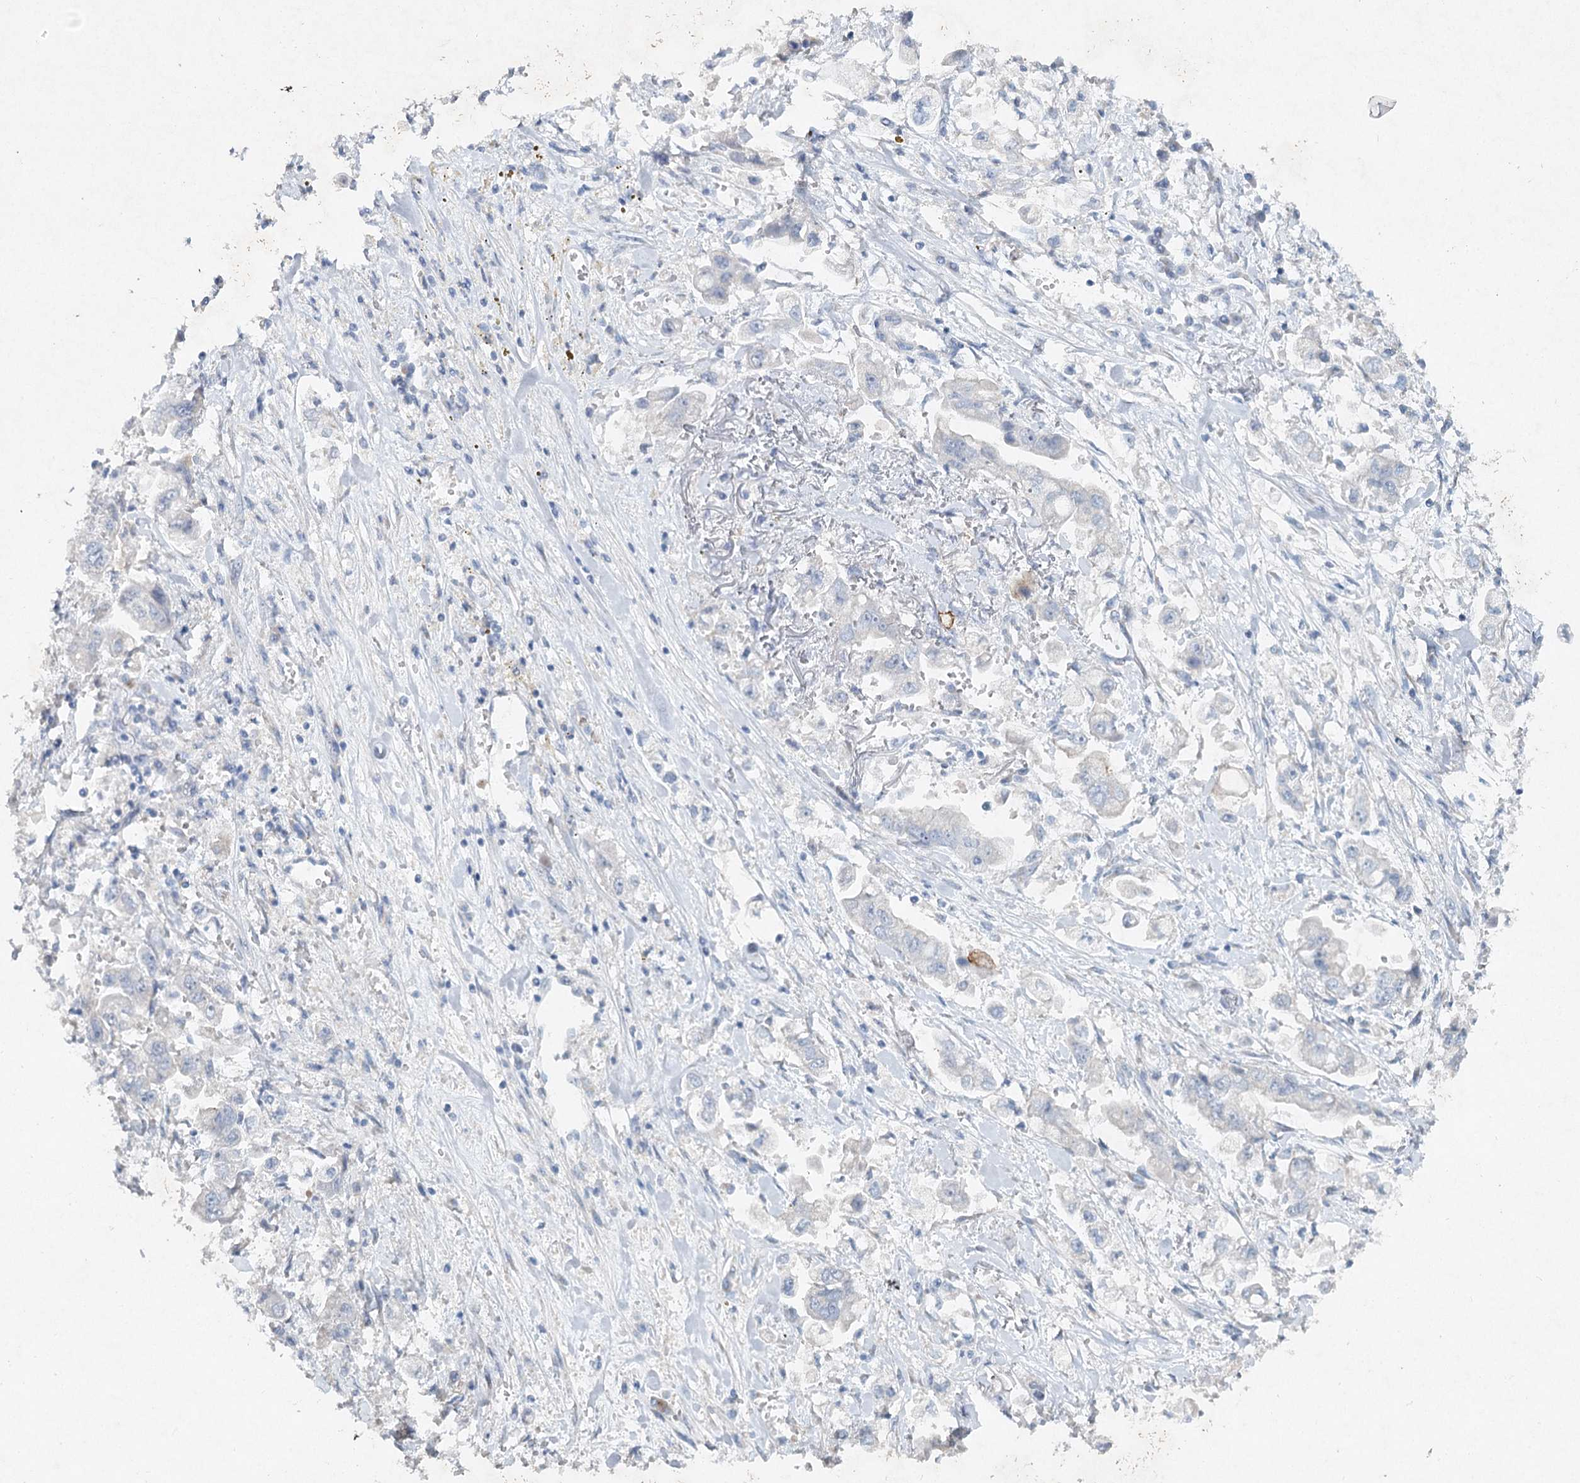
{"staining": {"intensity": "negative", "quantity": "none", "location": "none"}, "tissue": "stomach cancer", "cell_type": "Tumor cells", "image_type": "cancer", "snomed": [{"axis": "morphology", "description": "Adenocarcinoma, NOS"}, {"axis": "topography", "description": "Stomach"}], "caption": "Micrograph shows no protein expression in tumor cells of adenocarcinoma (stomach) tissue.", "gene": "RFX6", "patient": {"sex": "male", "age": 62}}